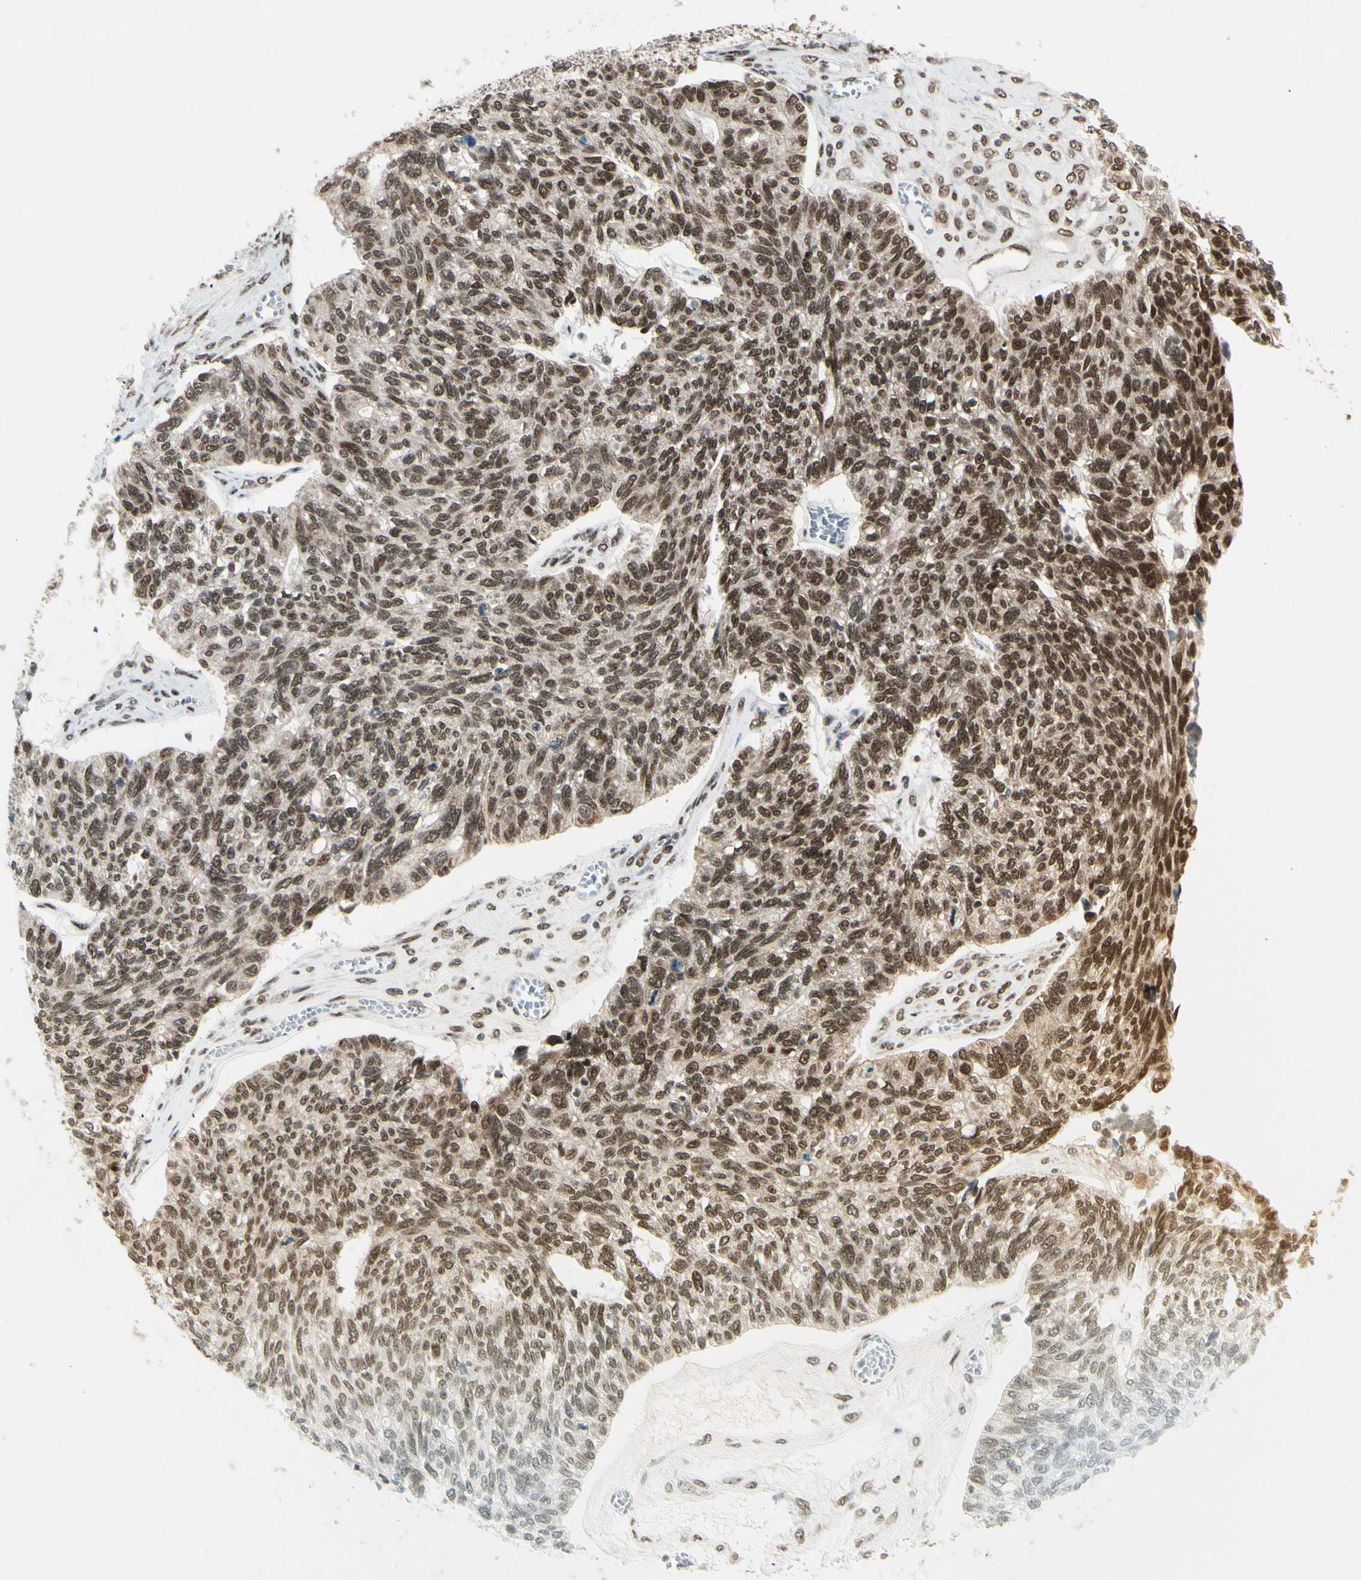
{"staining": {"intensity": "moderate", "quantity": ">75%", "location": "nuclear"}, "tissue": "ovarian cancer", "cell_type": "Tumor cells", "image_type": "cancer", "snomed": [{"axis": "morphology", "description": "Cystadenocarcinoma, serous, NOS"}, {"axis": "topography", "description": "Ovary"}], "caption": "Ovarian cancer stained with a protein marker exhibits moderate staining in tumor cells.", "gene": "CHAMP1", "patient": {"sex": "female", "age": 79}}